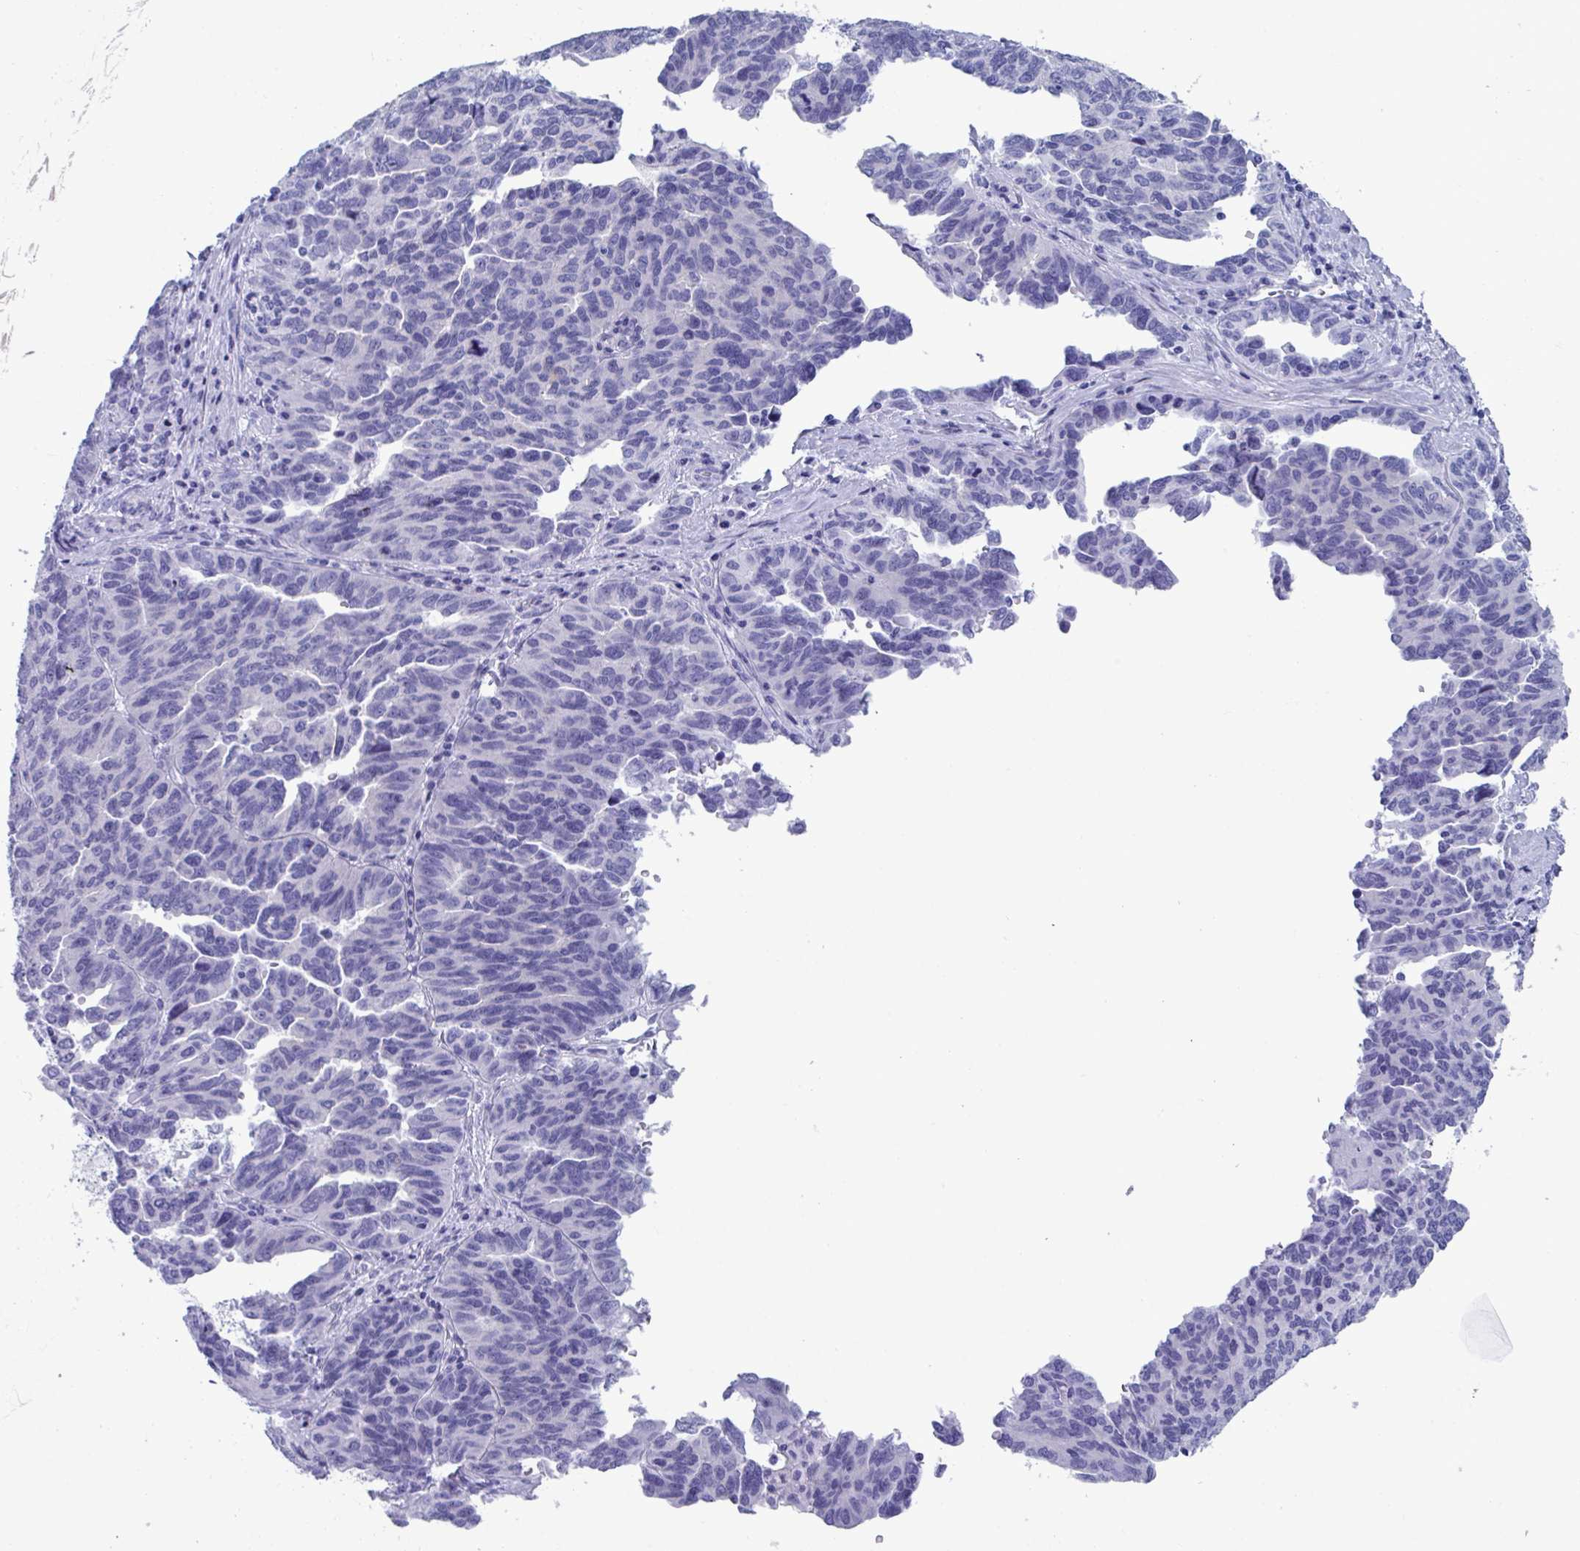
{"staining": {"intensity": "negative", "quantity": "none", "location": "none"}, "tissue": "ovarian cancer", "cell_type": "Tumor cells", "image_type": "cancer", "snomed": [{"axis": "morphology", "description": "Cystadenocarcinoma, serous, NOS"}, {"axis": "topography", "description": "Ovary"}], "caption": "Tumor cells show no significant protein positivity in serous cystadenocarcinoma (ovarian).", "gene": "TTC30B", "patient": {"sex": "female", "age": 64}}